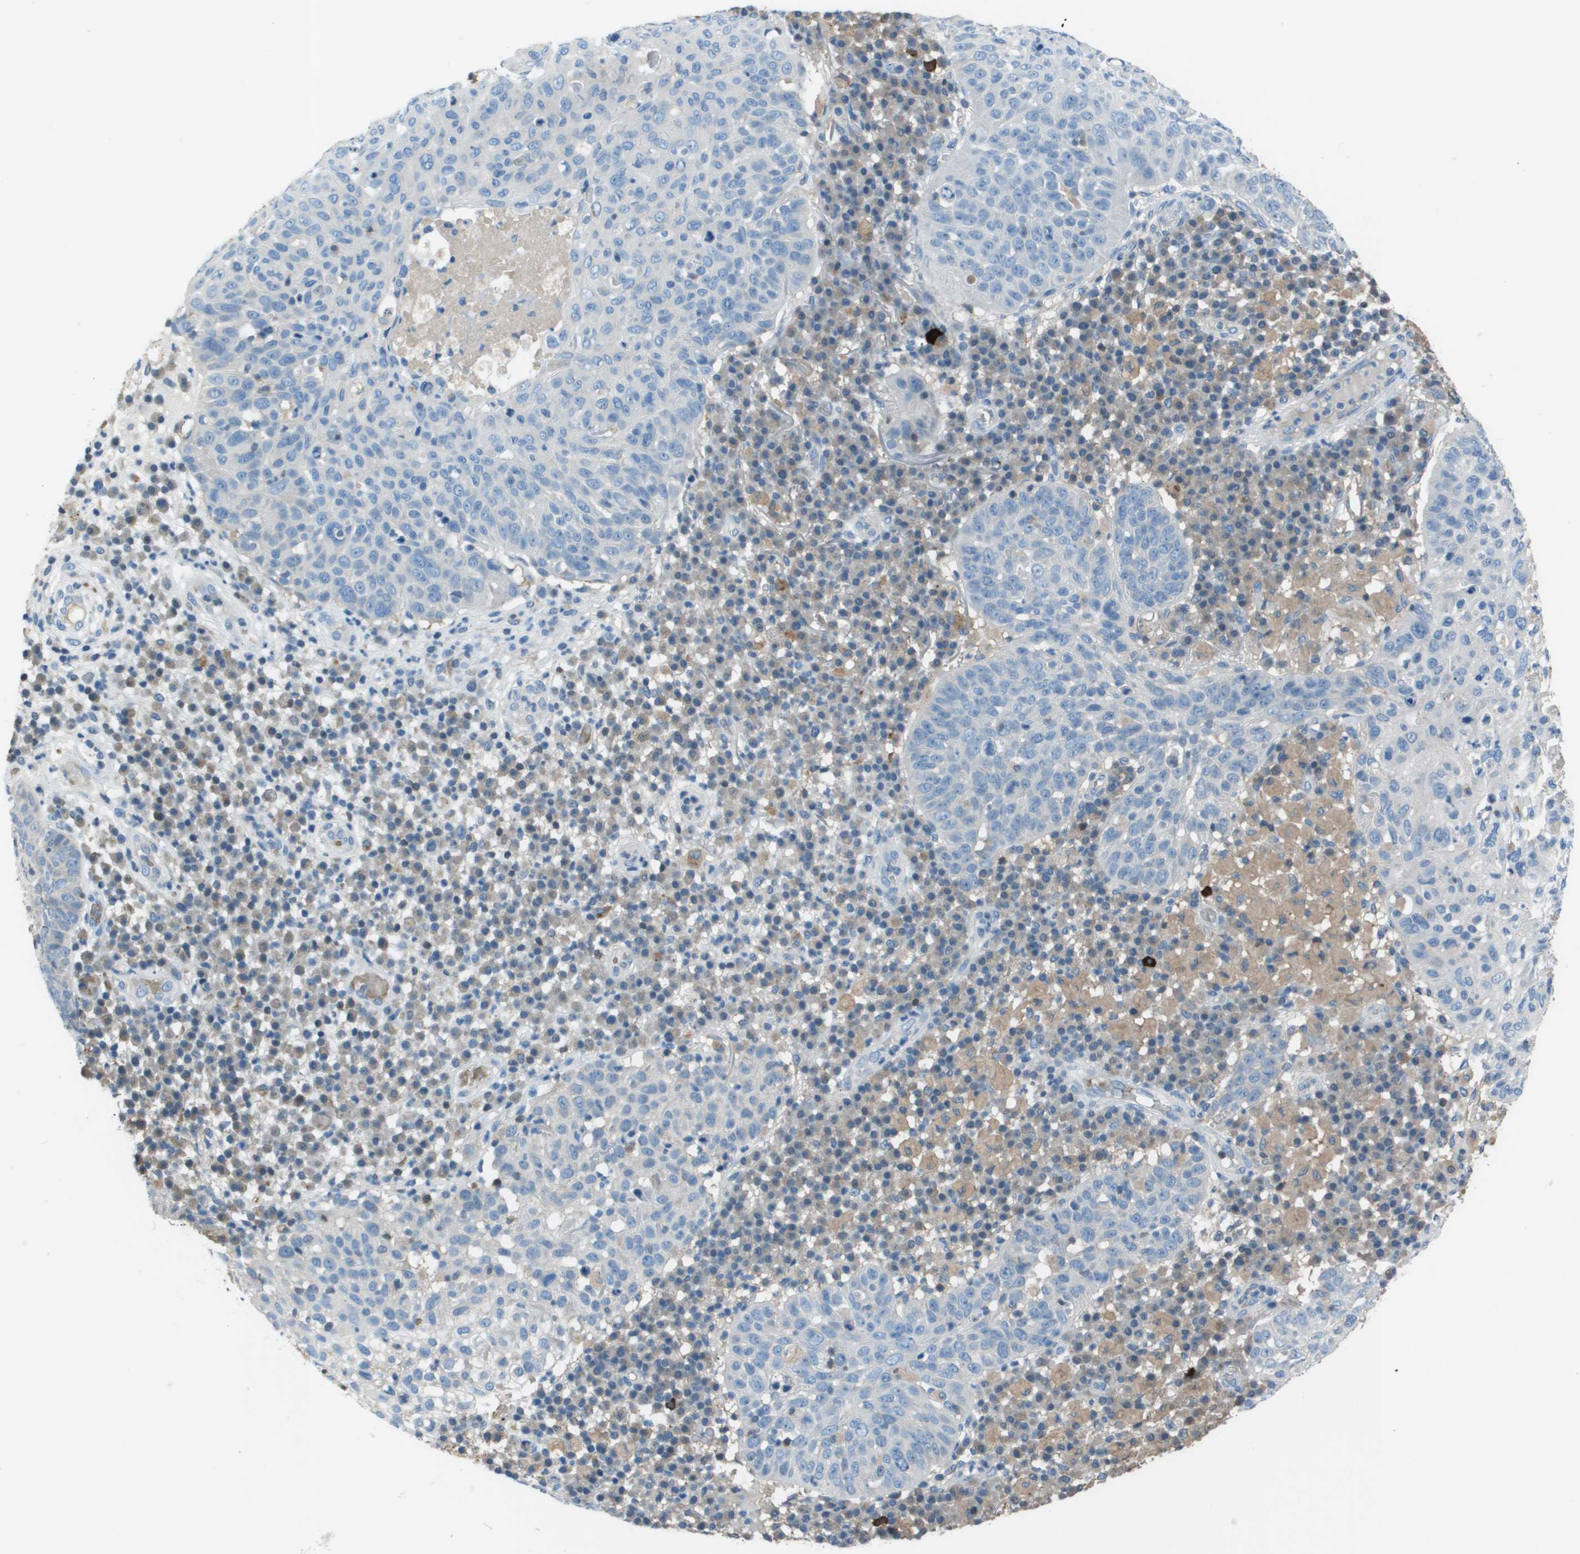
{"staining": {"intensity": "negative", "quantity": "none", "location": "none"}, "tissue": "skin cancer", "cell_type": "Tumor cells", "image_type": "cancer", "snomed": [{"axis": "morphology", "description": "Squamous cell carcinoma in situ, NOS"}, {"axis": "morphology", "description": "Squamous cell carcinoma, NOS"}, {"axis": "topography", "description": "Skin"}], "caption": "An immunohistochemistry histopathology image of skin cancer (squamous cell carcinoma) is shown. There is no staining in tumor cells of skin cancer (squamous cell carcinoma).", "gene": "CAMK4", "patient": {"sex": "male", "age": 93}}